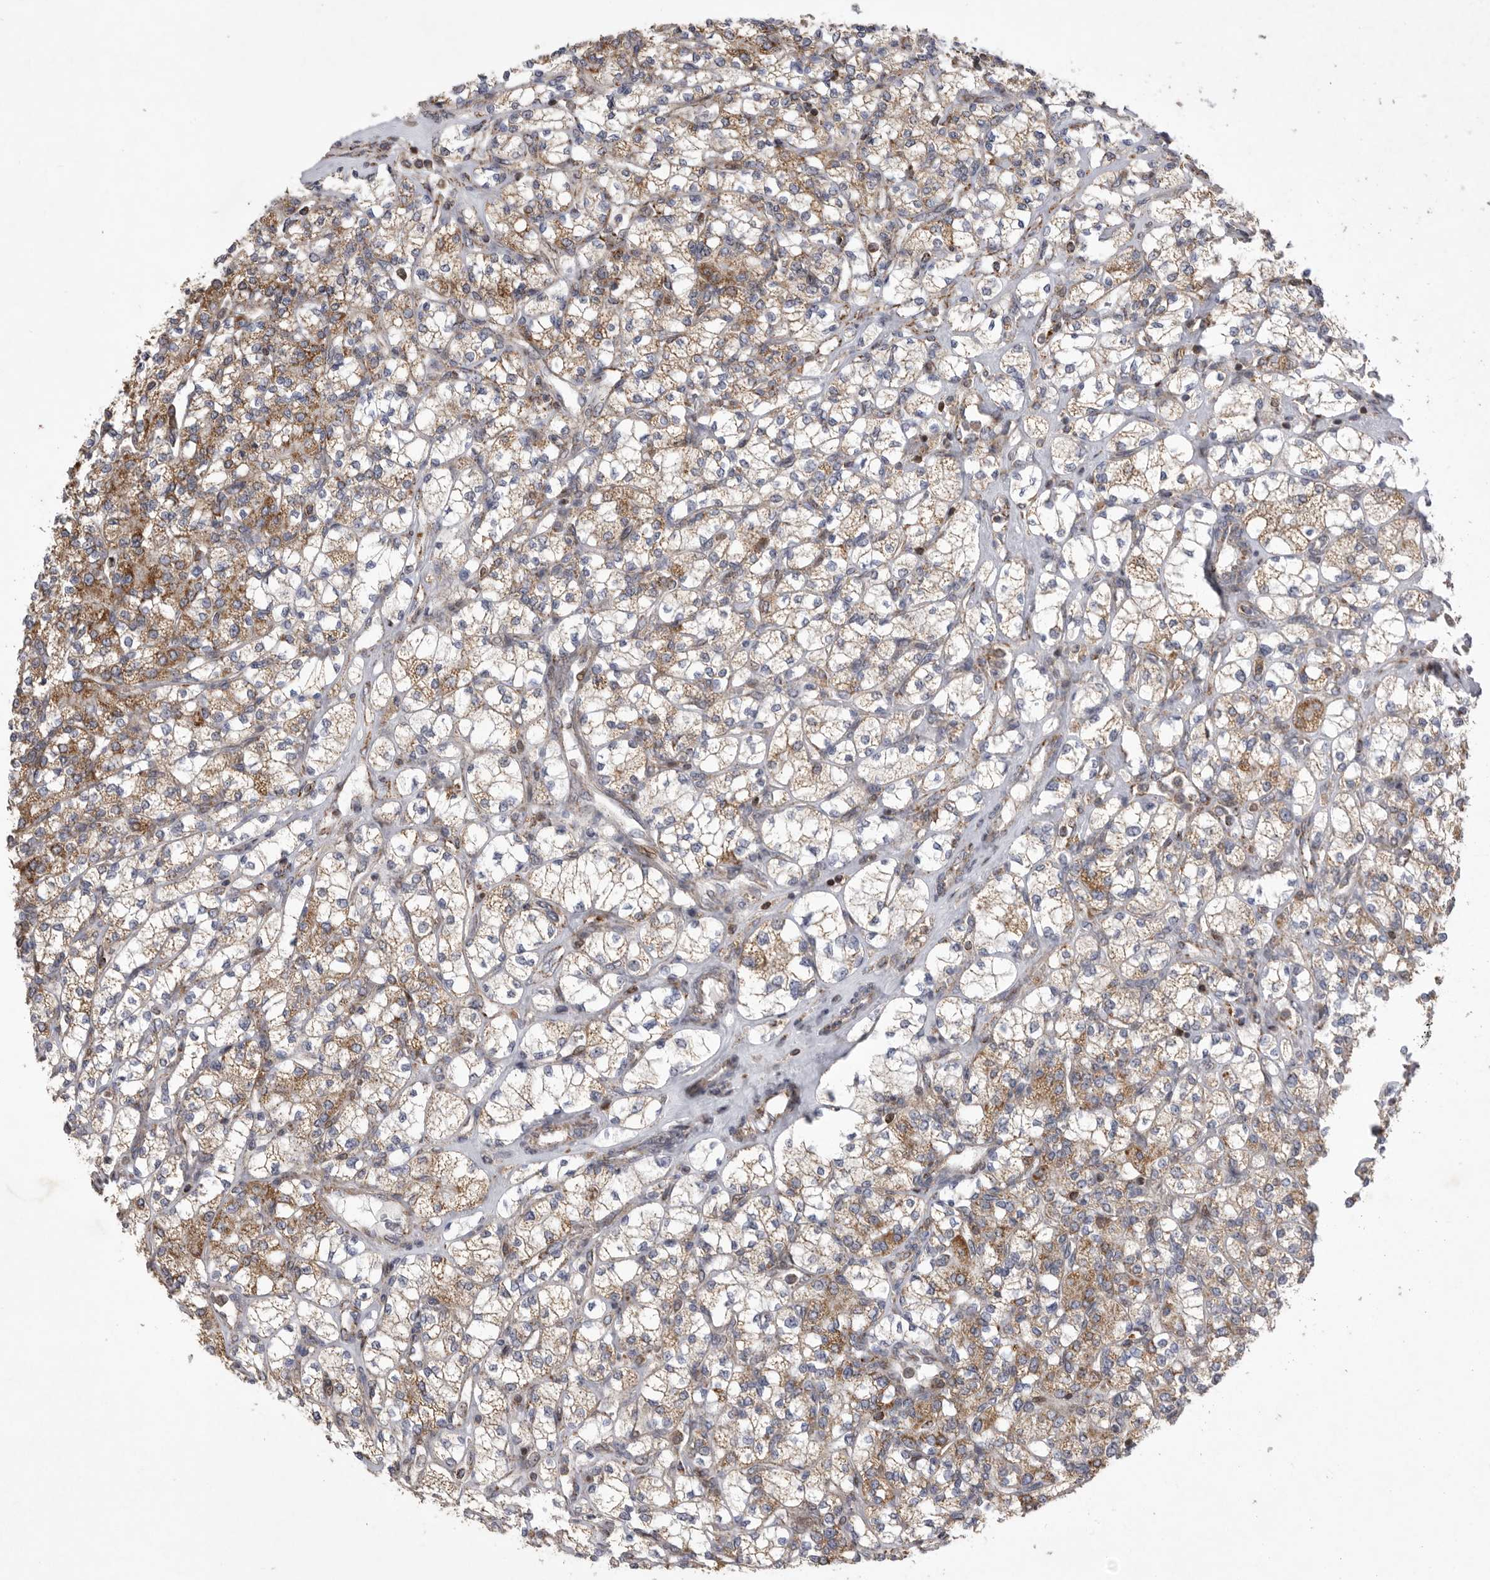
{"staining": {"intensity": "moderate", "quantity": ">75%", "location": "cytoplasmic/membranous"}, "tissue": "renal cancer", "cell_type": "Tumor cells", "image_type": "cancer", "snomed": [{"axis": "morphology", "description": "Adenocarcinoma, NOS"}, {"axis": "topography", "description": "Kidney"}], "caption": "Protein expression analysis of adenocarcinoma (renal) demonstrates moderate cytoplasmic/membranous staining in approximately >75% of tumor cells.", "gene": "MPZL1", "patient": {"sex": "male", "age": 77}}